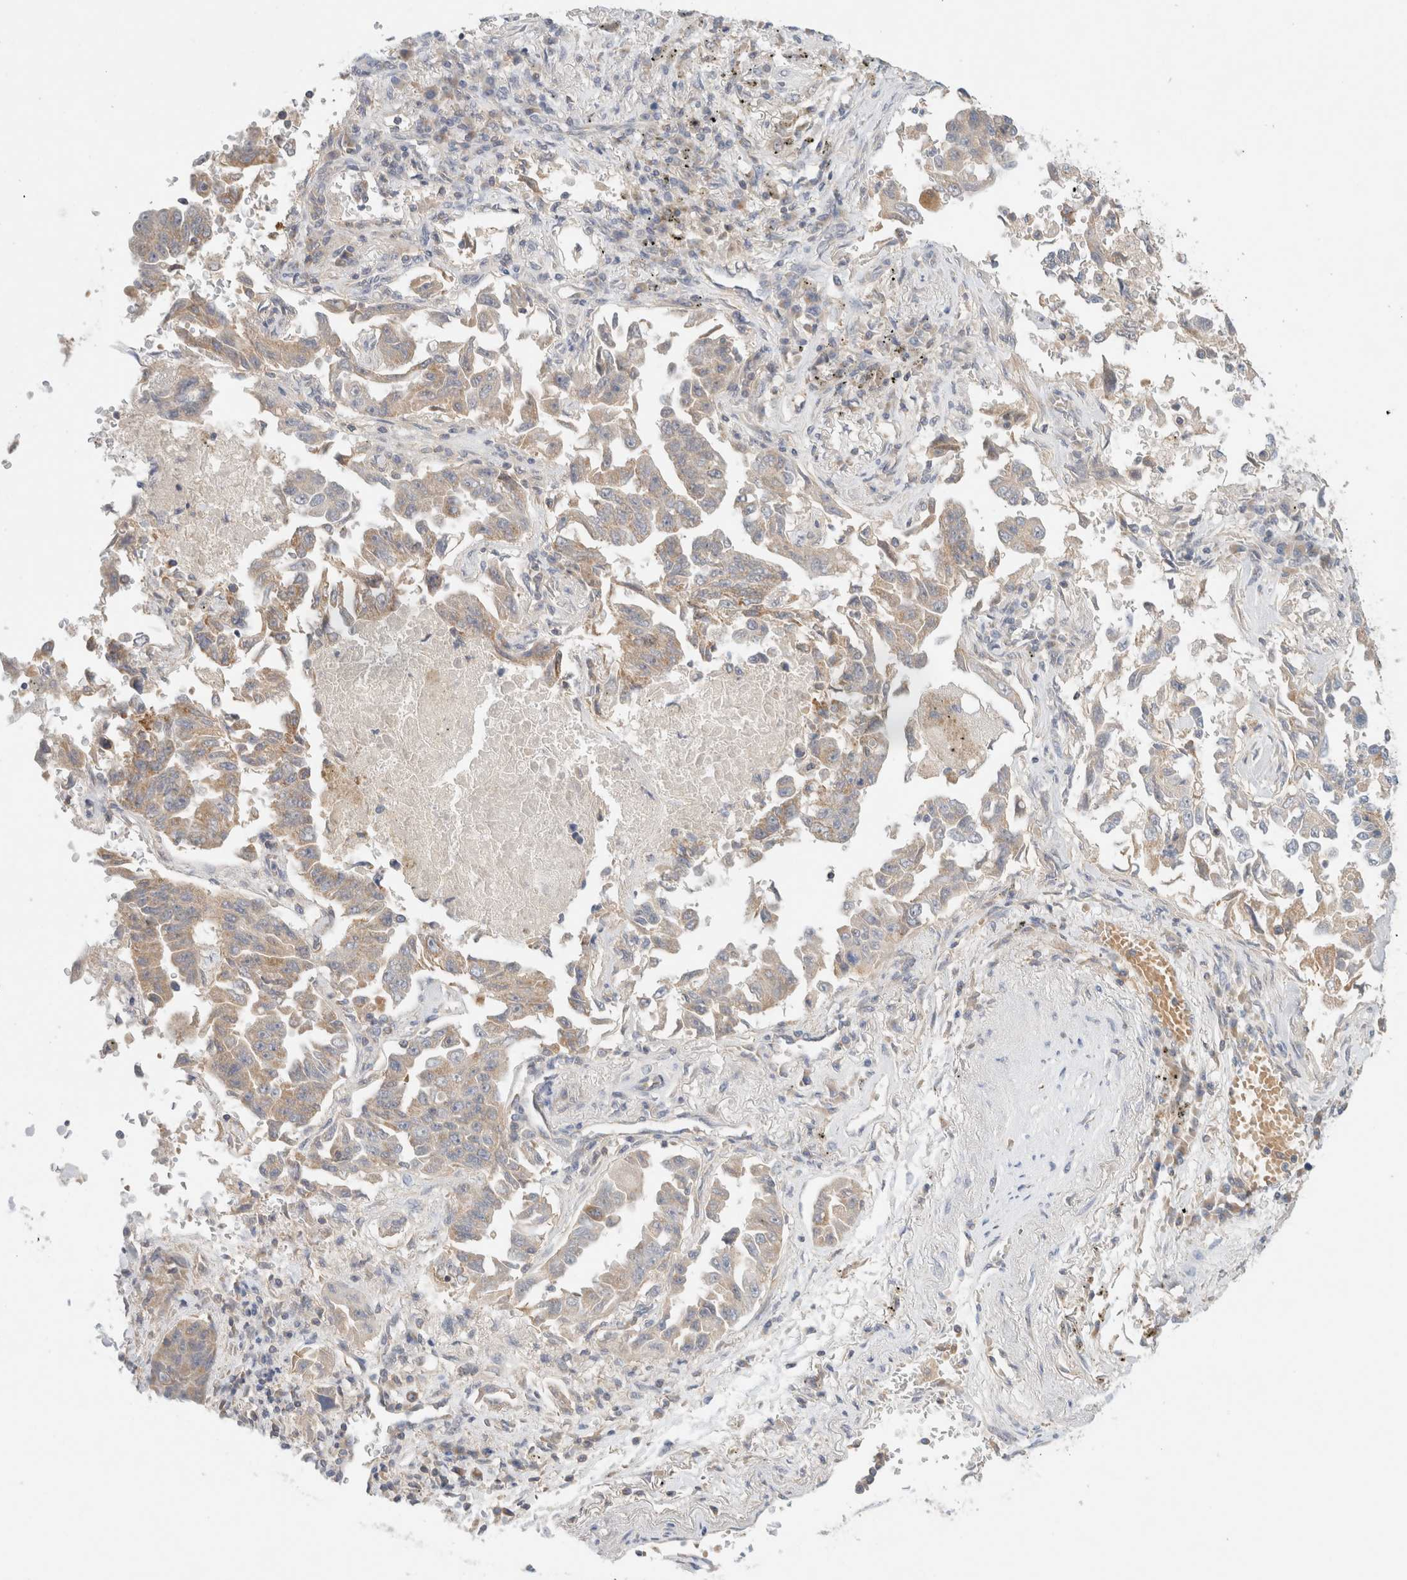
{"staining": {"intensity": "weak", "quantity": "<25%", "location": "cytoplasmic/membranous"}, "tissue": "lung cancer", "cell_type": "Tumor cells", "image_type": "cancer", "snomed": [{"axis": "morphology", "description": "Adenocarcinoma, NOS"}, {"axis": "topography", "description": "Lung"}], "caption": "Immunohistochemistry of adenocarcinoma (lung) reveals no expression in tumor cells. (DAB immunohistochemistry (IHC) with hematoxylin counter stain).", "gene": "MRM3", "patient": {"sex": "female", "age": 51}}